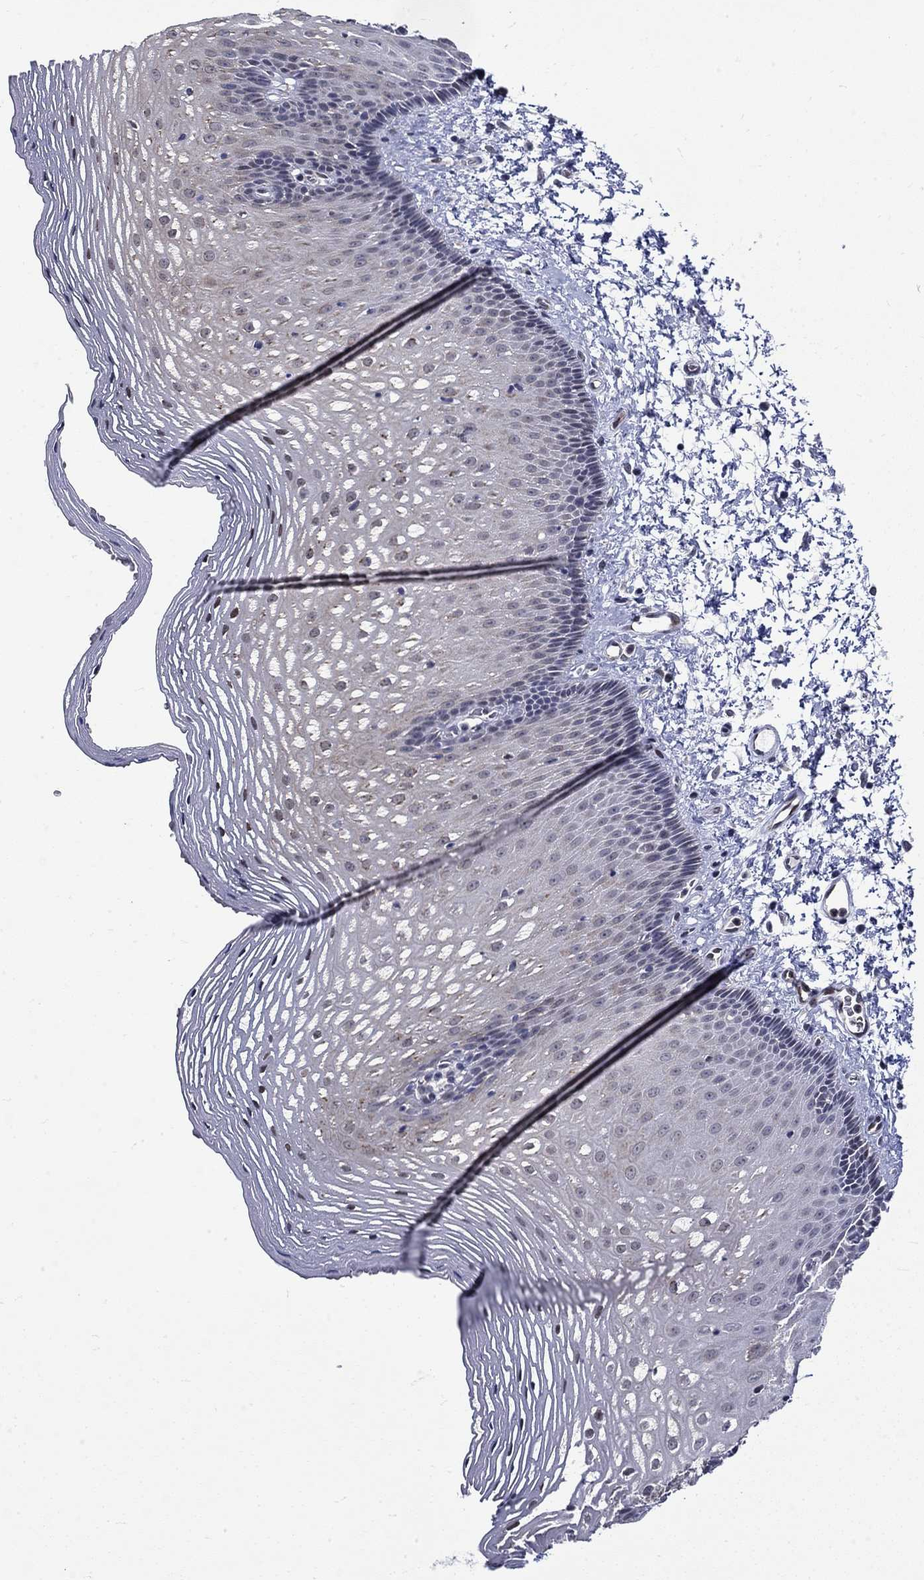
{"staining": {"intensity": "strong", "quantity": "<25%", "location": "nuclear"}, "tissue": "esophagus", "cell_type": "Squamous epithelial cells", "image_type": "normal", "snomed": [{"axis": "morphology", "description": "Normal tissue, NOS"}, {"axis": "topography", "description": "Esophagus"}], "caption": "An immunohistochemistry image of unremarkable tissue is shown. Protein staining in brown highlights strong nuclear positivity in esophagus within squamous epithelial cells.", "gene": "ST6GALNAC1", "patient": {"sex": "male", "age": 76}}